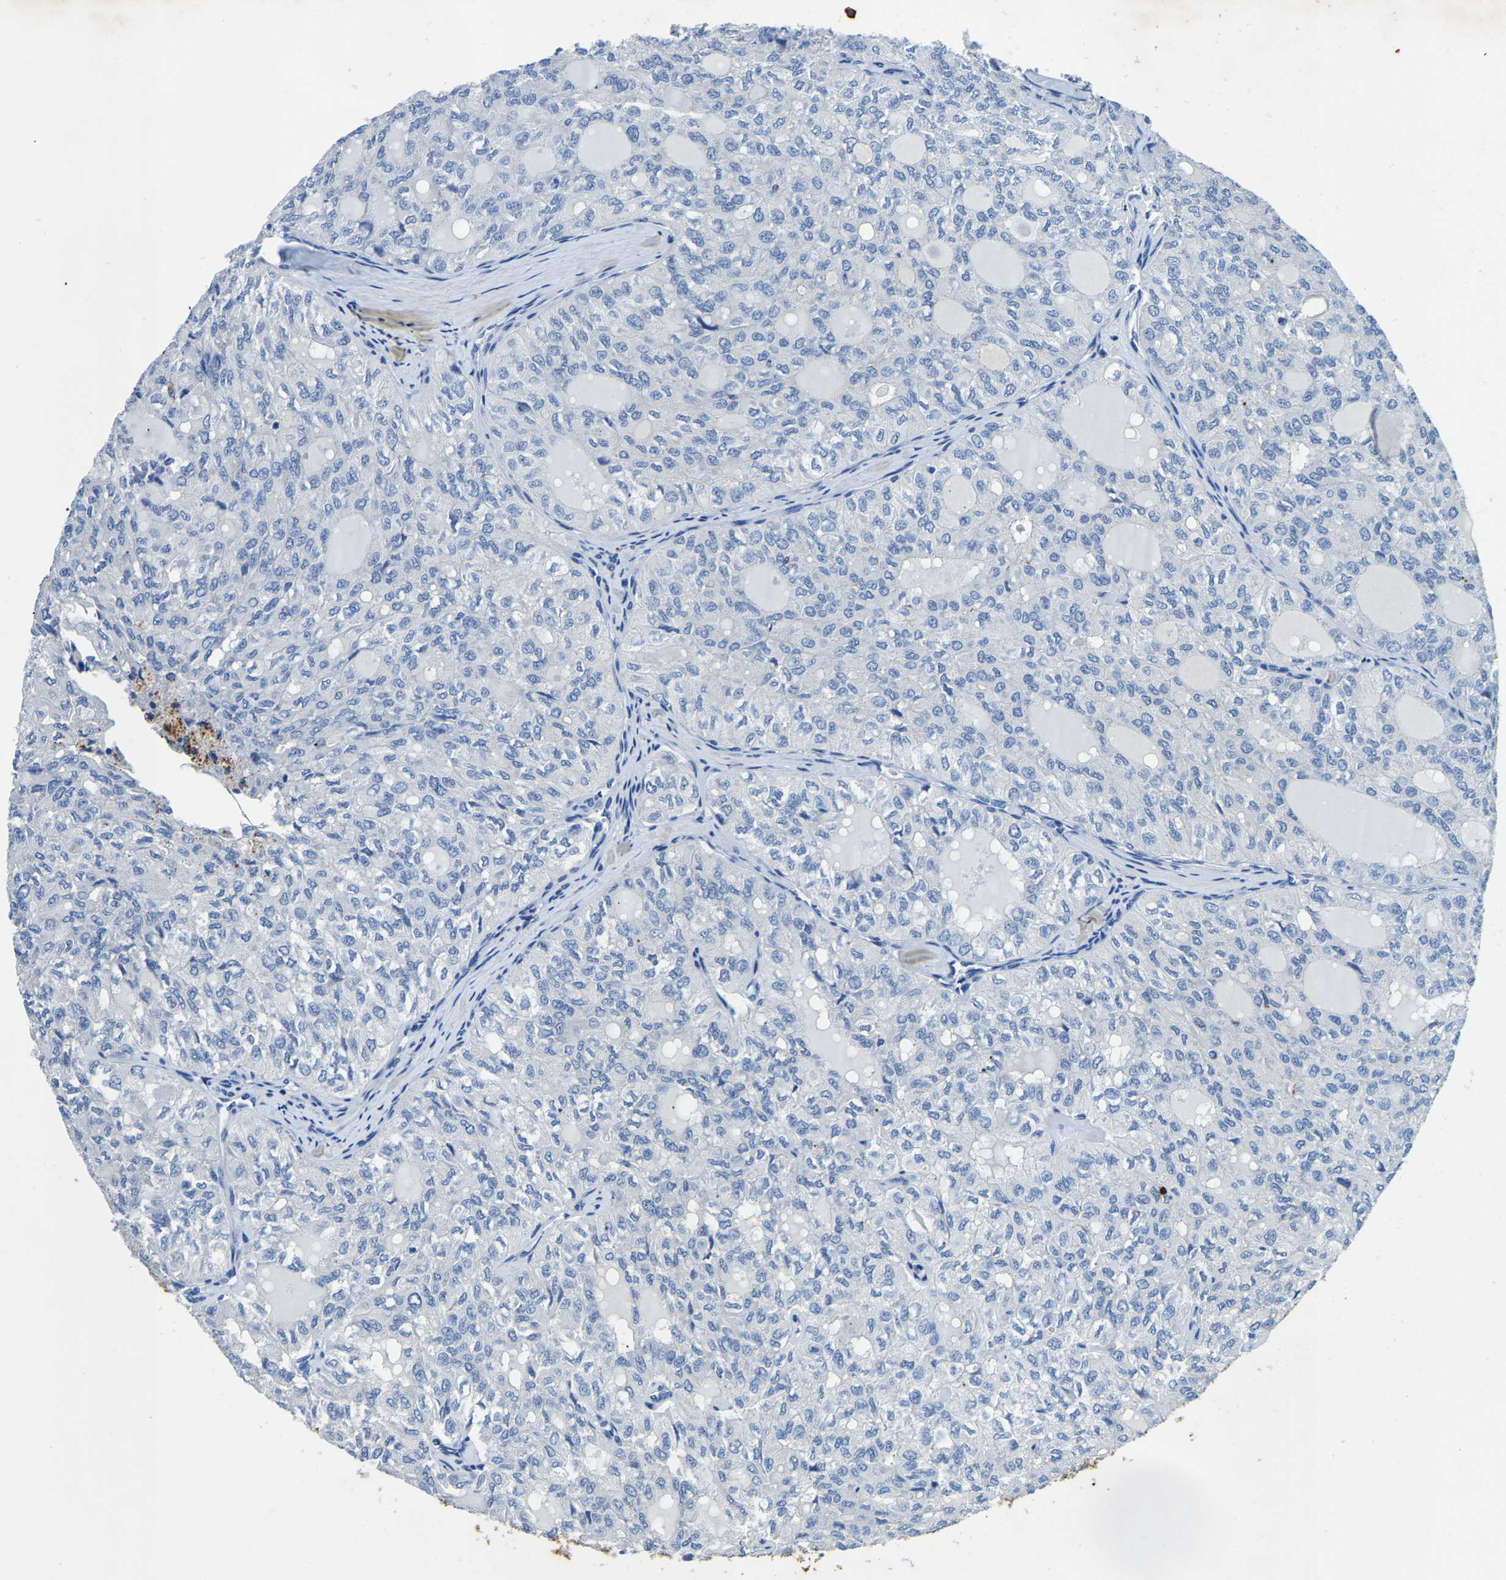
{"staining": {"intensity": "negative", "quantity": "none", "location": "none"}, "tissue": "thyroid cancer", "cell_type": "Tumor cells", "image_type": "cancer", "snomed": [{"axis": "morphology", "description": "Follicular adenoma carcinoma, NOS"}, {"axis": "topography", "description": "Thyroid gland"}], "caption": "A high-resolution histopathology image shows immunohistochemistry staining of thyroid cancer, which displays no significant positivity in tumor cells.", "gene": "UBN2", "patient": {"sex": "male", "age": 75}}